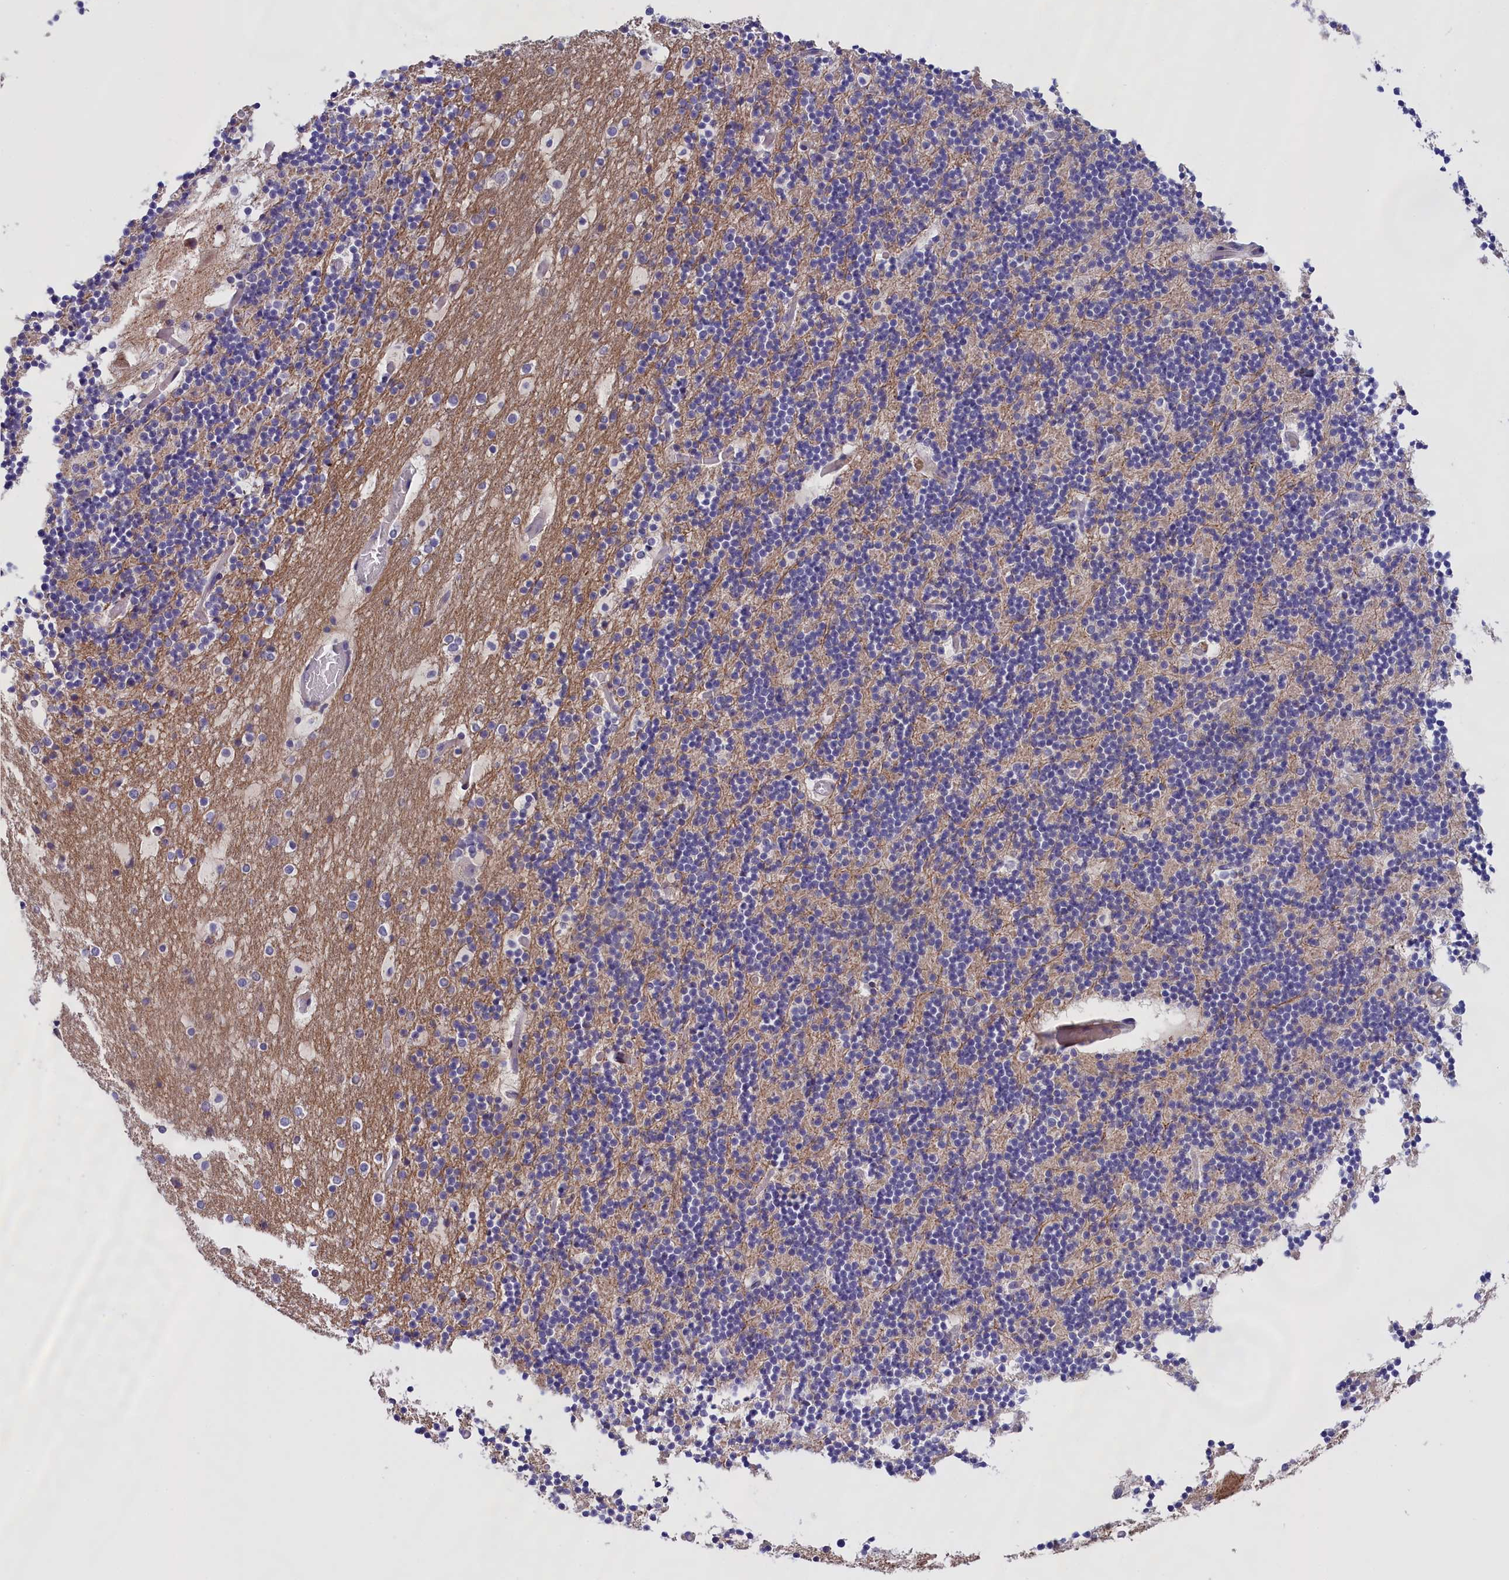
{"staining": {"intensity": "weak", "quantity": "25%-75%", "location": "cytoplasmic/membranous"}, "tissue": "cerebellum", "cell_type": "Cells in granular layer", "image_type": "normal", "snomed": [{"axis": "morphology", "description": "Normal tissue, NOS"}, {"axis": "topography", "description": "Cerebellum"}], "caption": "High-power microscopy captured an immunohistochemistry (IHC) photomicrograph of unremarkable cerebellum, revealing weak cytoplasmic/membranous expression in approximately 25%-75% of cells in granular layer.", "gene": "IGFALS", "patient": {"sex": "male", "age": 57}}